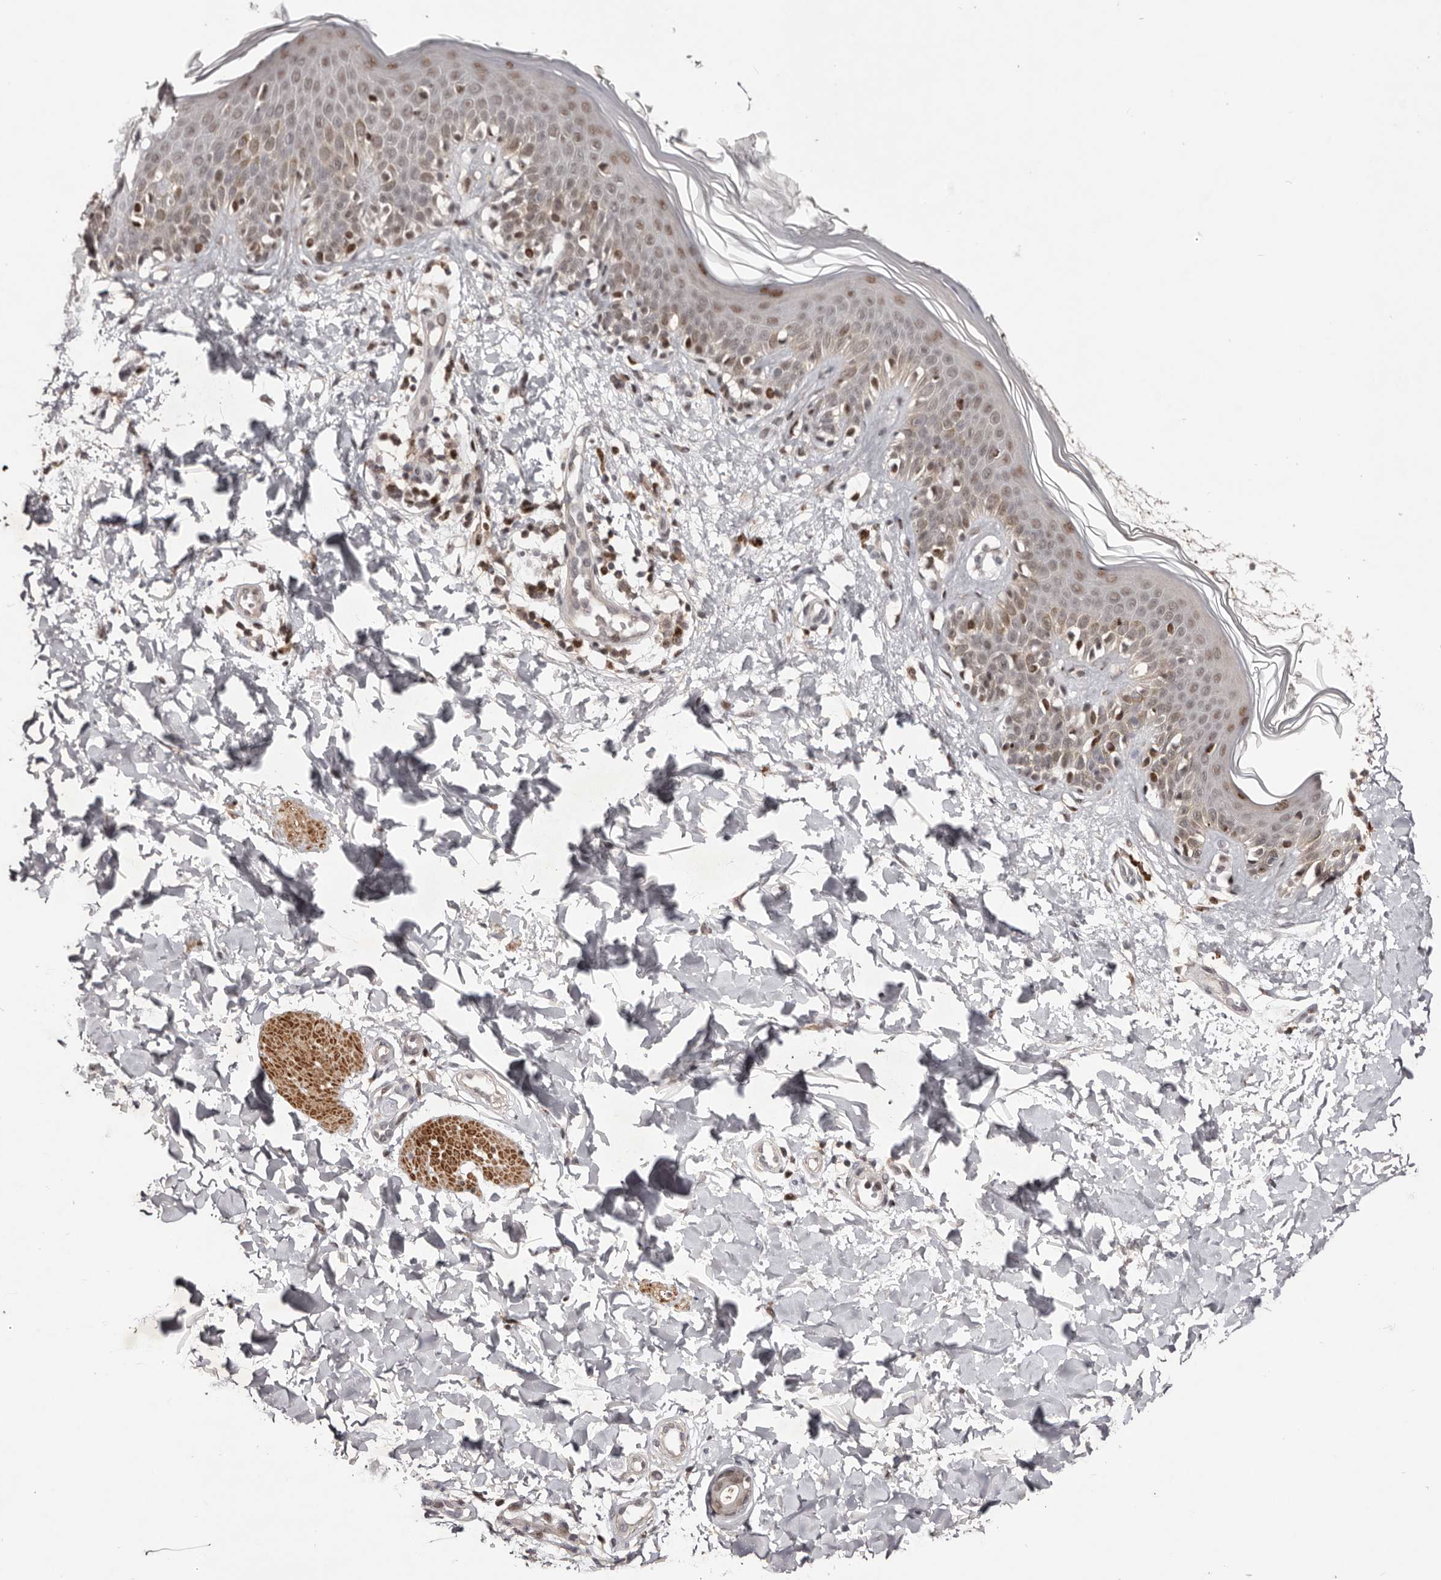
{"staining": {"intensity": "moderate", "quantity": ">75%", "location": "nuclear"}, "tissue": "skin", "cell_type": "Fibroblasts", "image_type": "normal", "snomed": [{"axis": "morphology", "description": "Normal tissue, NOS"}, {"axis": "topography", "description": "Skin"}], "caption": "Protein staining of unremarkable skin displays moderate nuclear expression in about >75% of fibroblasts. Nuclei are stained in blue.", "gene": "FBXO5", "patient": {"sex": "male", "age": 37}}